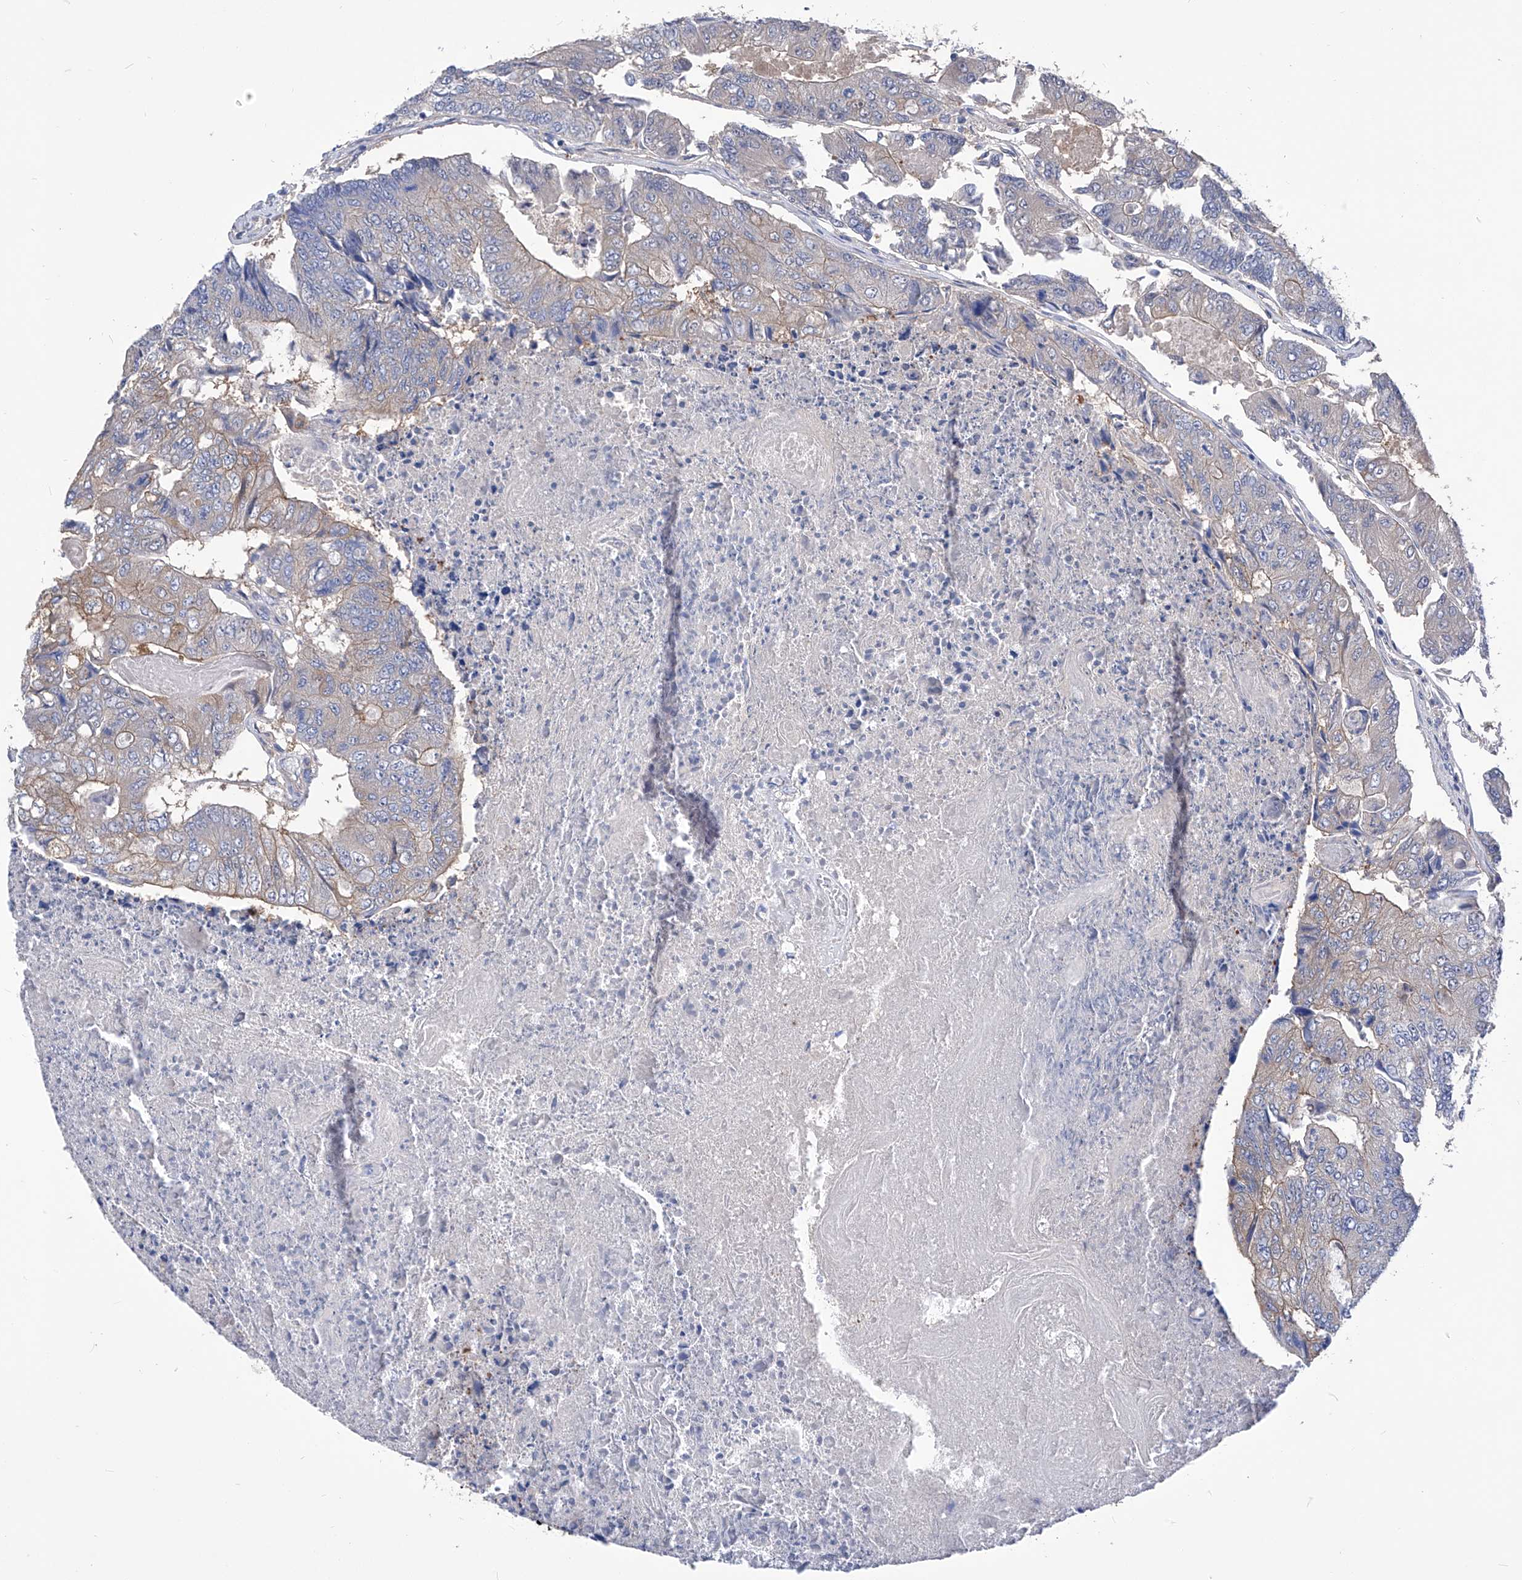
{"staining": {"intensity": "weak", "quantity": "<25%", "location": "cytoplasmic/membranous"}, "tissue": "colorectal cancer", "cell_type": "Tumor cells", "image_type": "cancer", "snomed": [{"axis": "morphology", "description": "Adenocarcinoma, NOS"}, {"axis": "topography", "description": "Colon"}], "caption": "The micrograph demonstrates no significant expression in tumor cells of colorectal cancer (adenocarcinoma).", "gene": "XPNPEP1", "patient": {"sex": "female", "age": 67}}